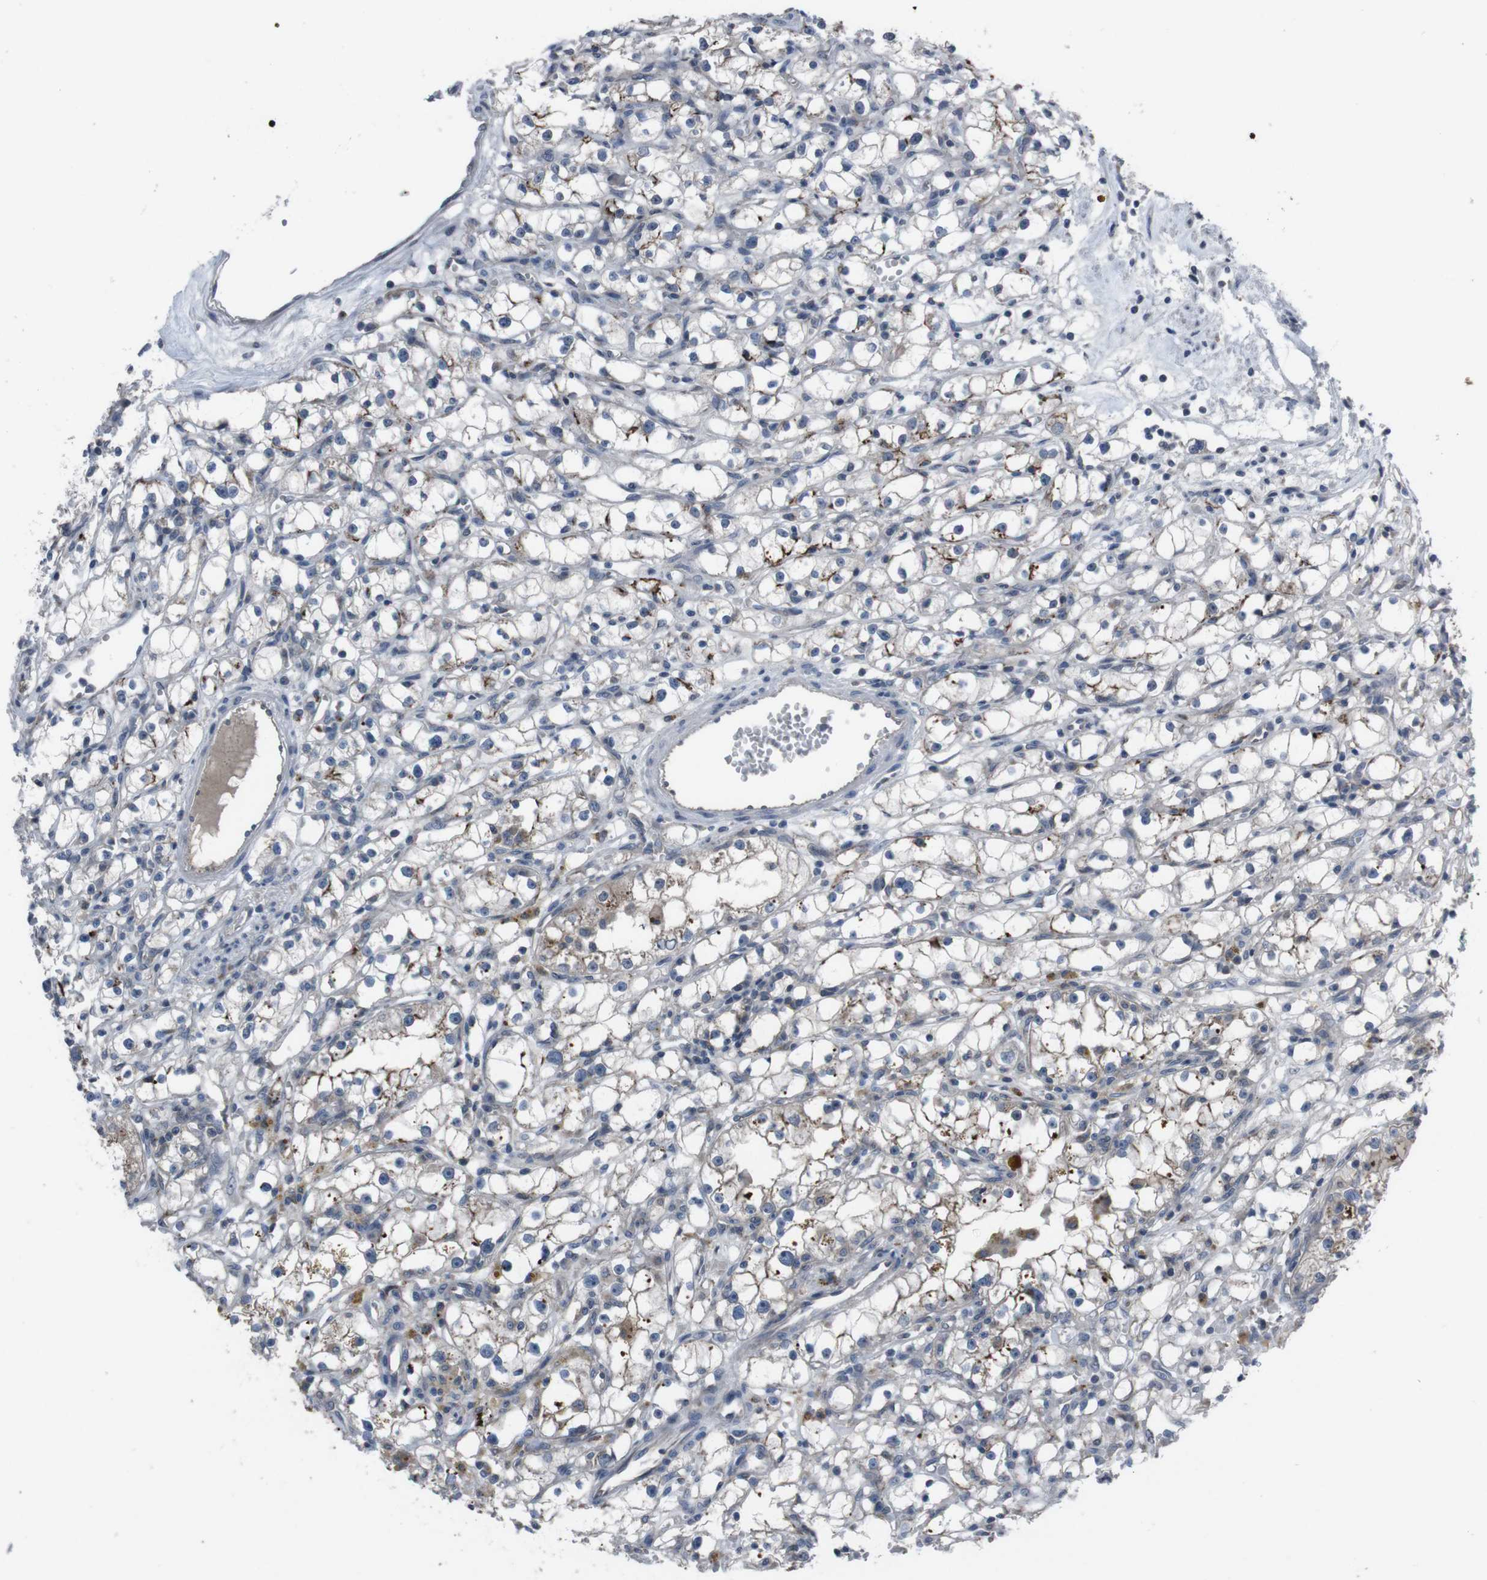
{"staining": {"intensity": "negative", "quantity": "none", "location": "none"}, "tissue": "renal cancer", "cell_type": "Tumor cells", "image_type": "cancer", "snomed": [{"axis": "morphology", "description": "Adenocarcinoma, NOS"}, {"axis": "topography", "description": "Kidney"}], "caption": "Image shows no significant protein positivity in tumor cells of renal adenocarcinoma.", "gene": "EFNA5", "patient": {"sex": "male", "age": 56}}